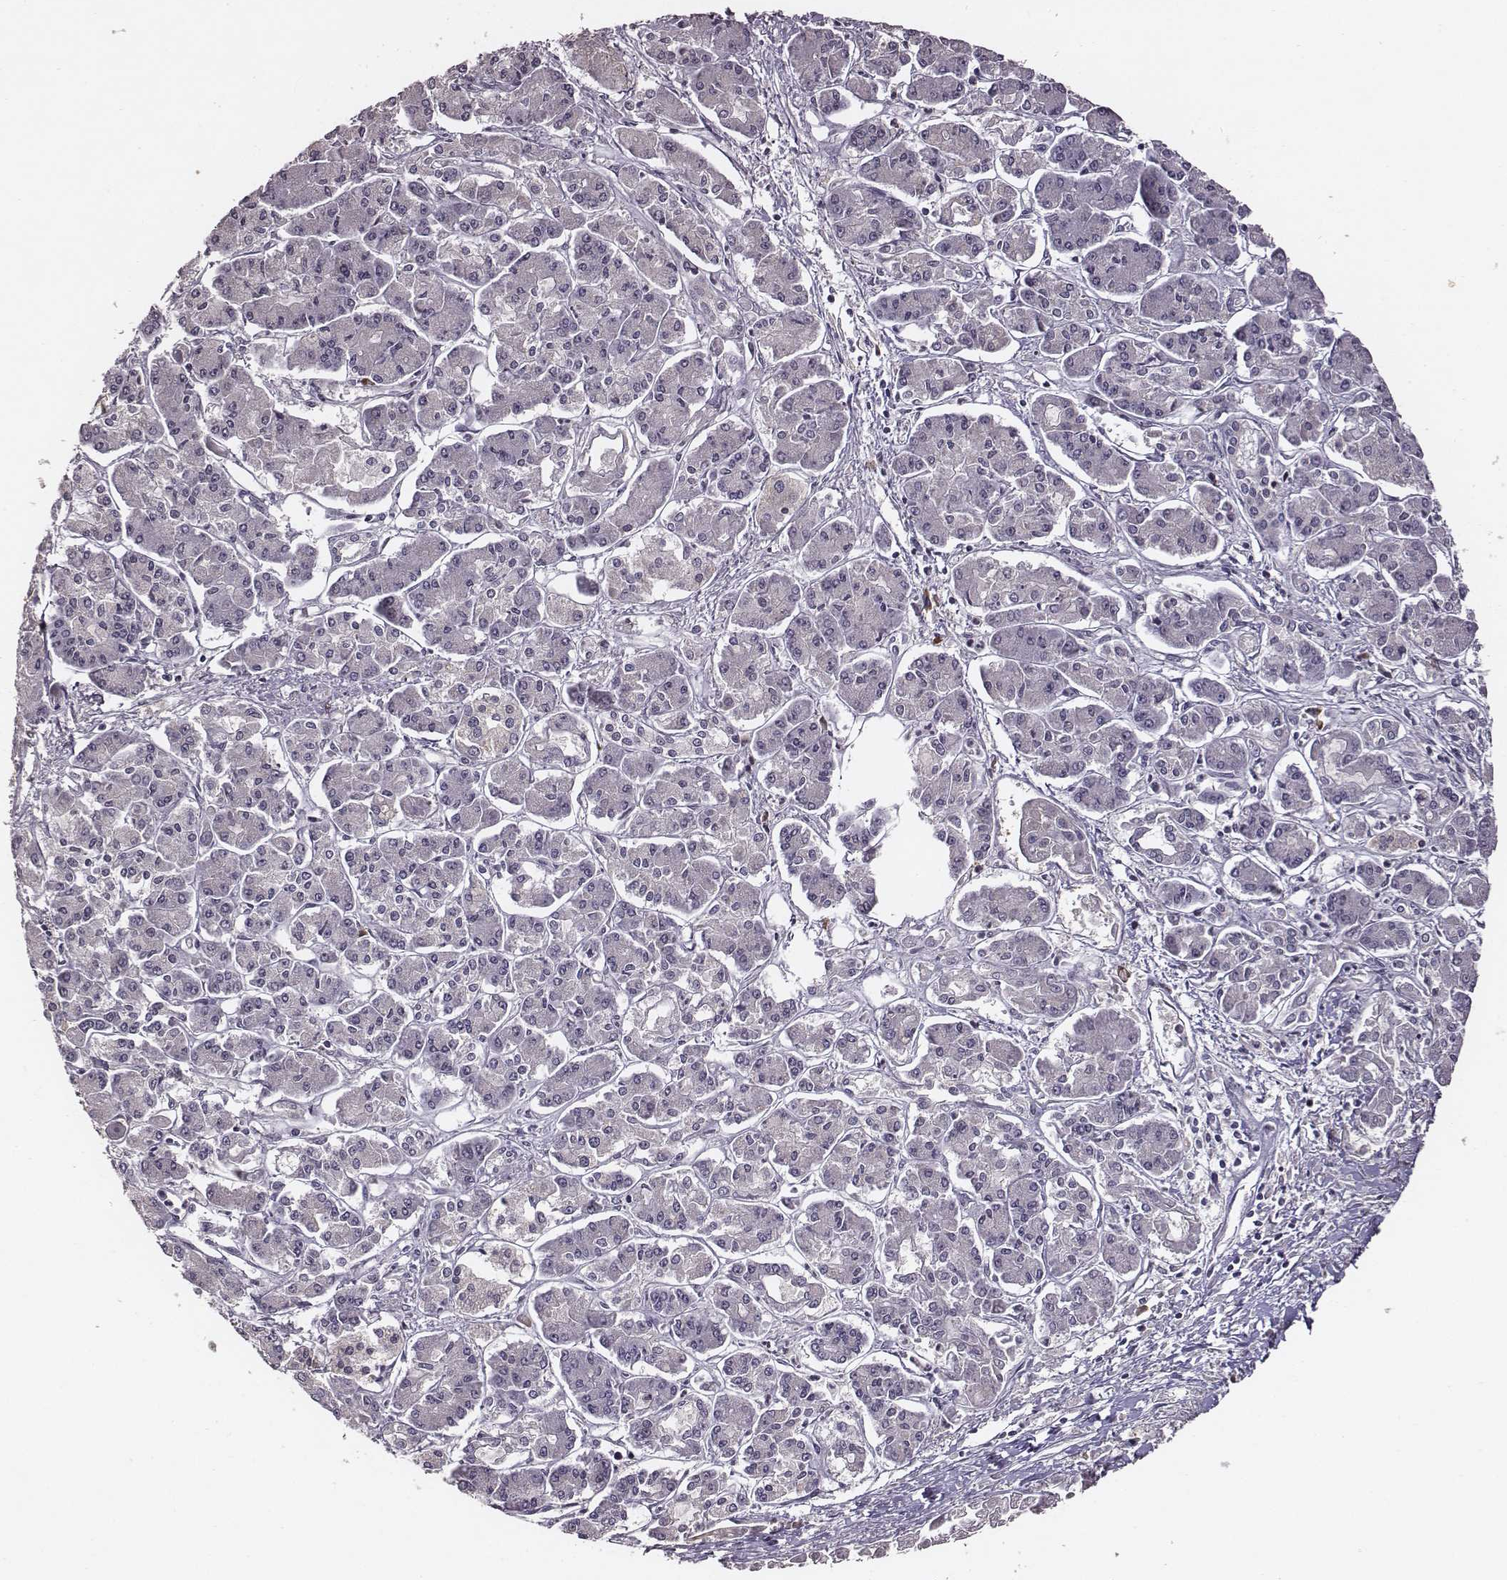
{"staining": {"intensity": "negative", "quantity": "none", "location": "none"}, "tissue": "pancreatic cancer", "cell_type": "Tumor cells", "image_type": "cancer", "snomed": [{"axis": "morphology", "description": "Adenocarcinoma, NOS"}, {"axis": "topography", "description": "Pancreas"}], "caption": "Immunohistochemistry of pancreatic cancer exhibits no staining in tumor cells. (DAB immunohistochemistry (IHC) with hematoxylin counter stain).", "gene": "SLC22A6", "patient": {"sex": "male", "age": 85}}